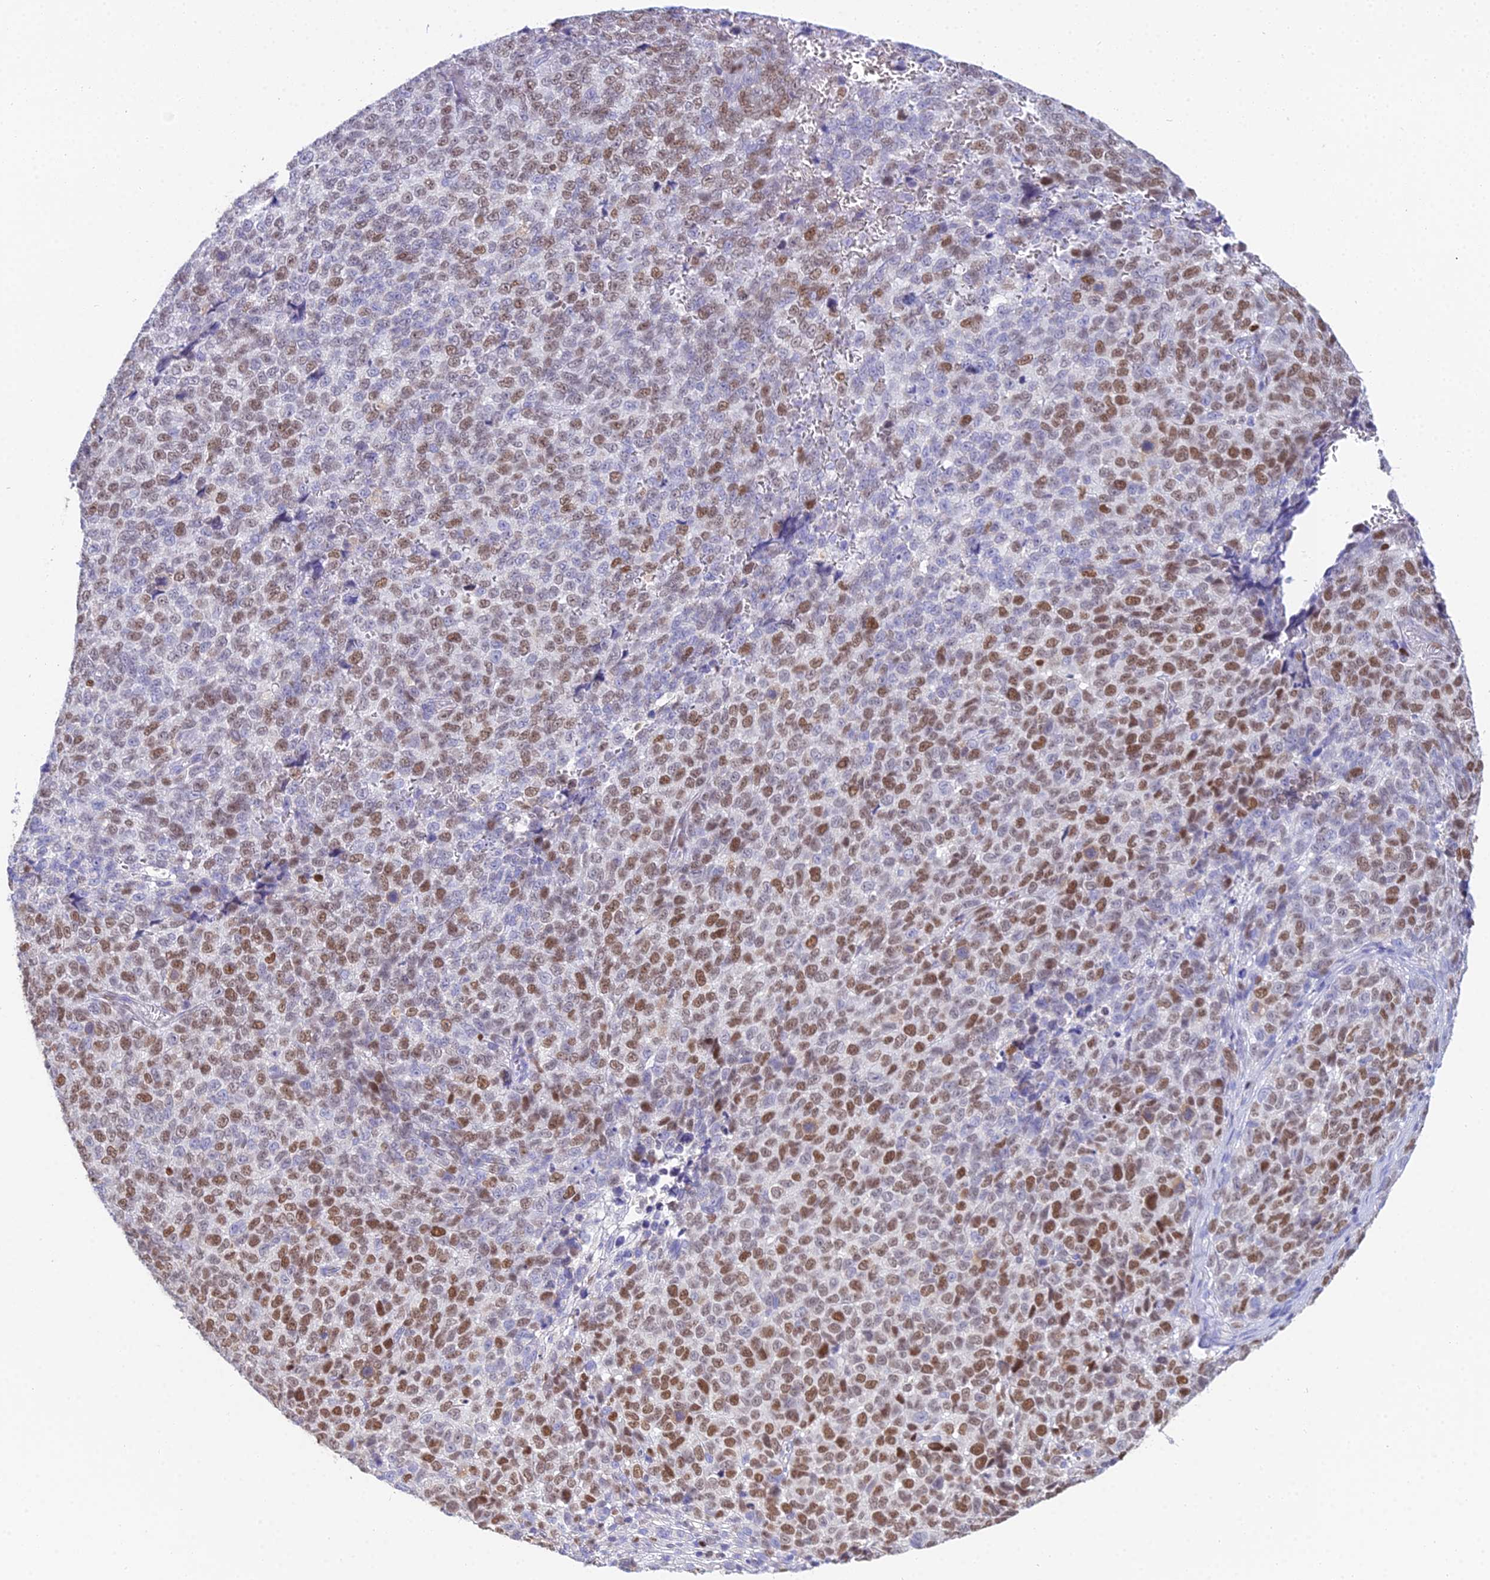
{"staining": {"intensity": "moderate", "quantity": ">75%", "location": "nuclear"}, "tissue": "melanoma", "cell_type": "Tumor cells", "image_type": "cancer", "snomed": [{"axis": "morphology", "description": "Malignant melanoma, NOS"}, {"axis": "topography", "description": "Nose, NOS"}], "caption": "Human melanoma stained with a brown dye exhibits moderate nuclear positive expression in approximately >75% of tumor cells.", "gene": "MCM2", "patient": {"sex": "female", "age": 48}}